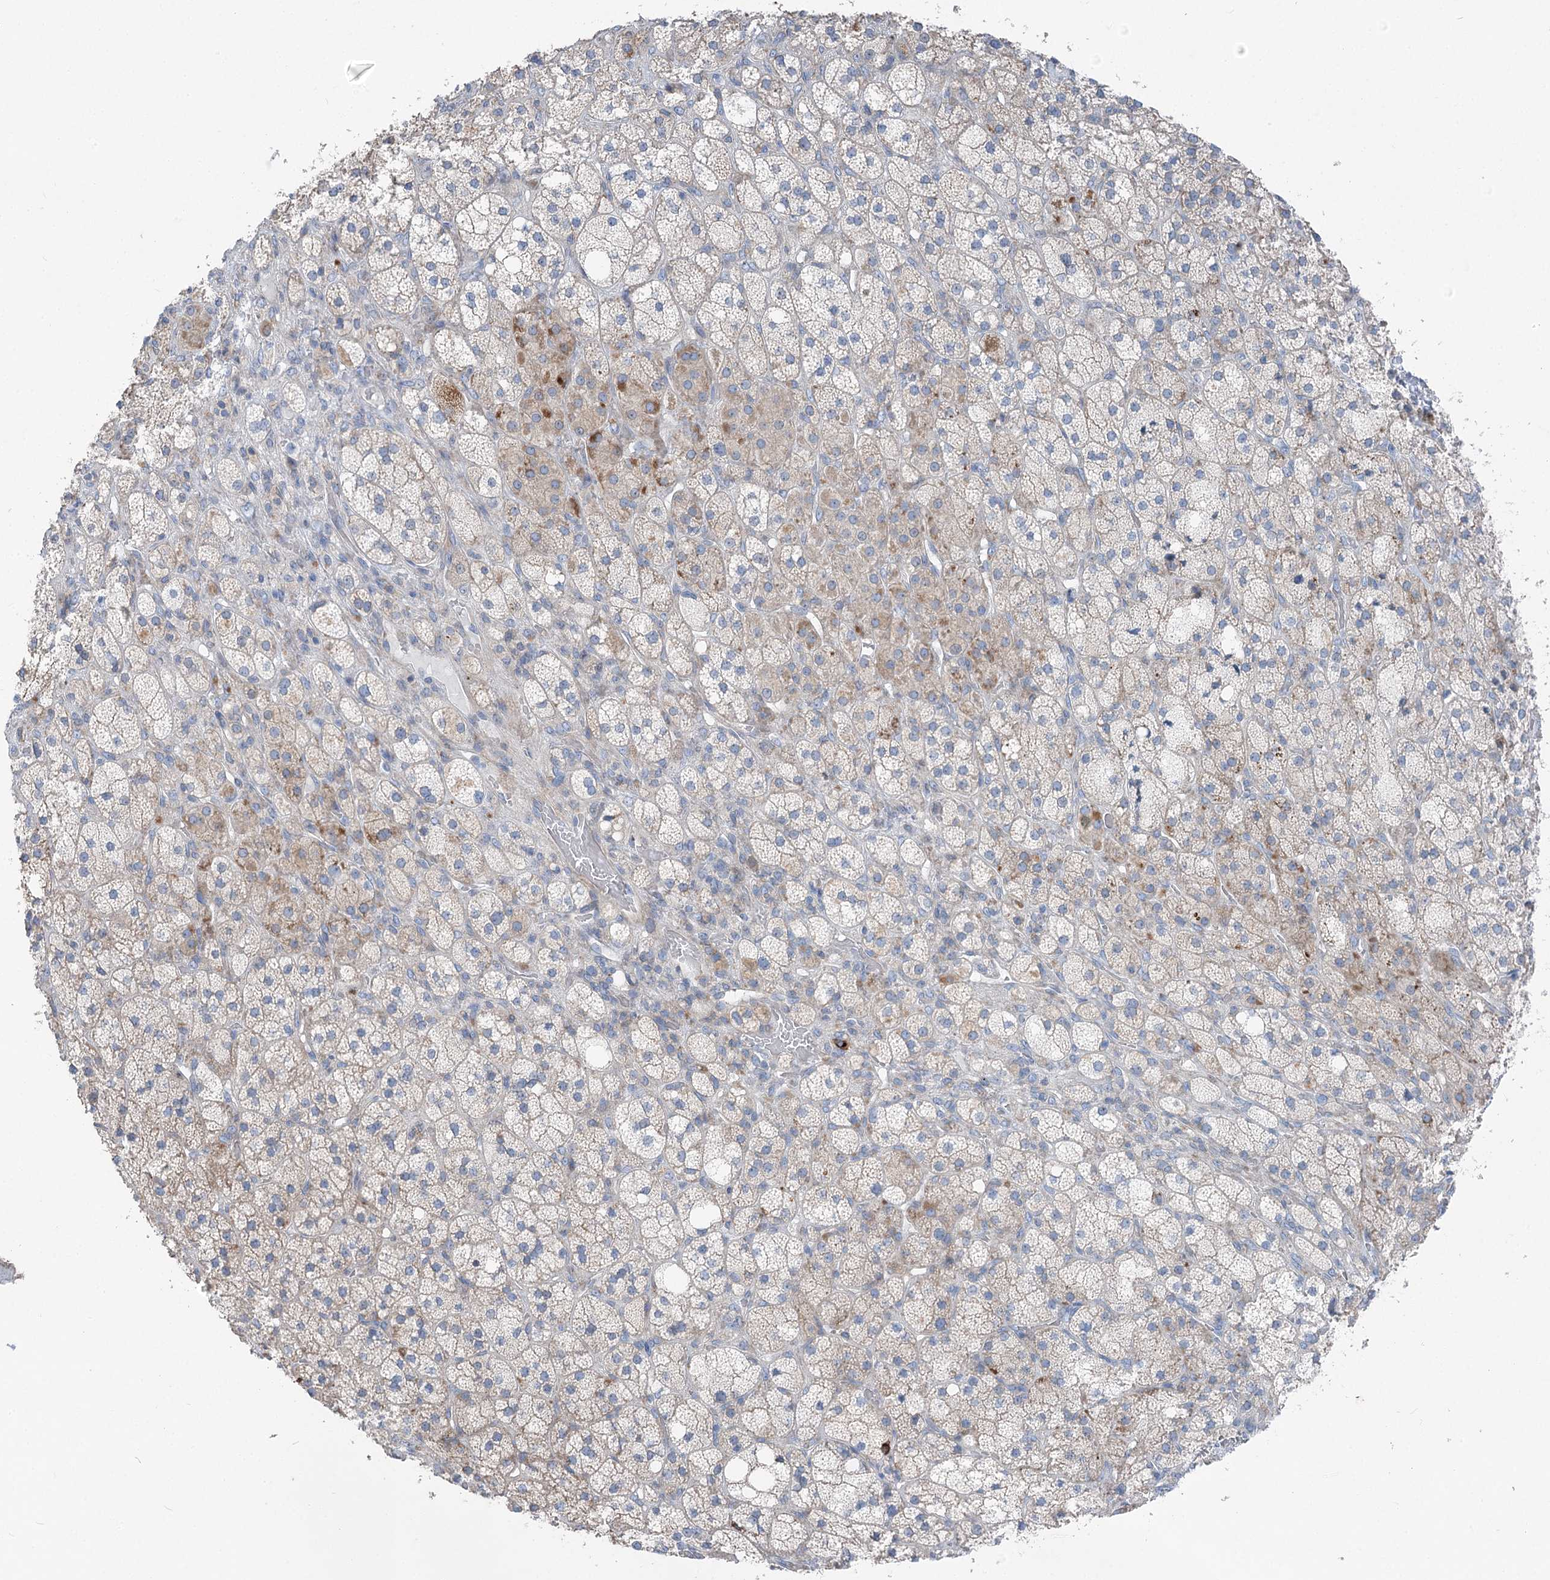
{"staining": {"intensity": "moderate", "quantity": "25%-75%", "location": "cytoplasmic/membranous"}, "tissue": "adrenal gland", "cell_type": "Glandular cells", "image_type": "normal", "snomed": [{"axis": "morphology", "description": "Normal tissue, NOS"}, {"axis": "topography", "description": "Adrenal gland"}], "caption": "Protein positivity by IHC demonstrates moderate cytoplasmic/membranous staining in about 25%-75% of glandular cells in benign adrenal gland. Nuclei are stained in blue.", "gene": "POGLUT1", "patient": {"sex": "male", "age": 61}}